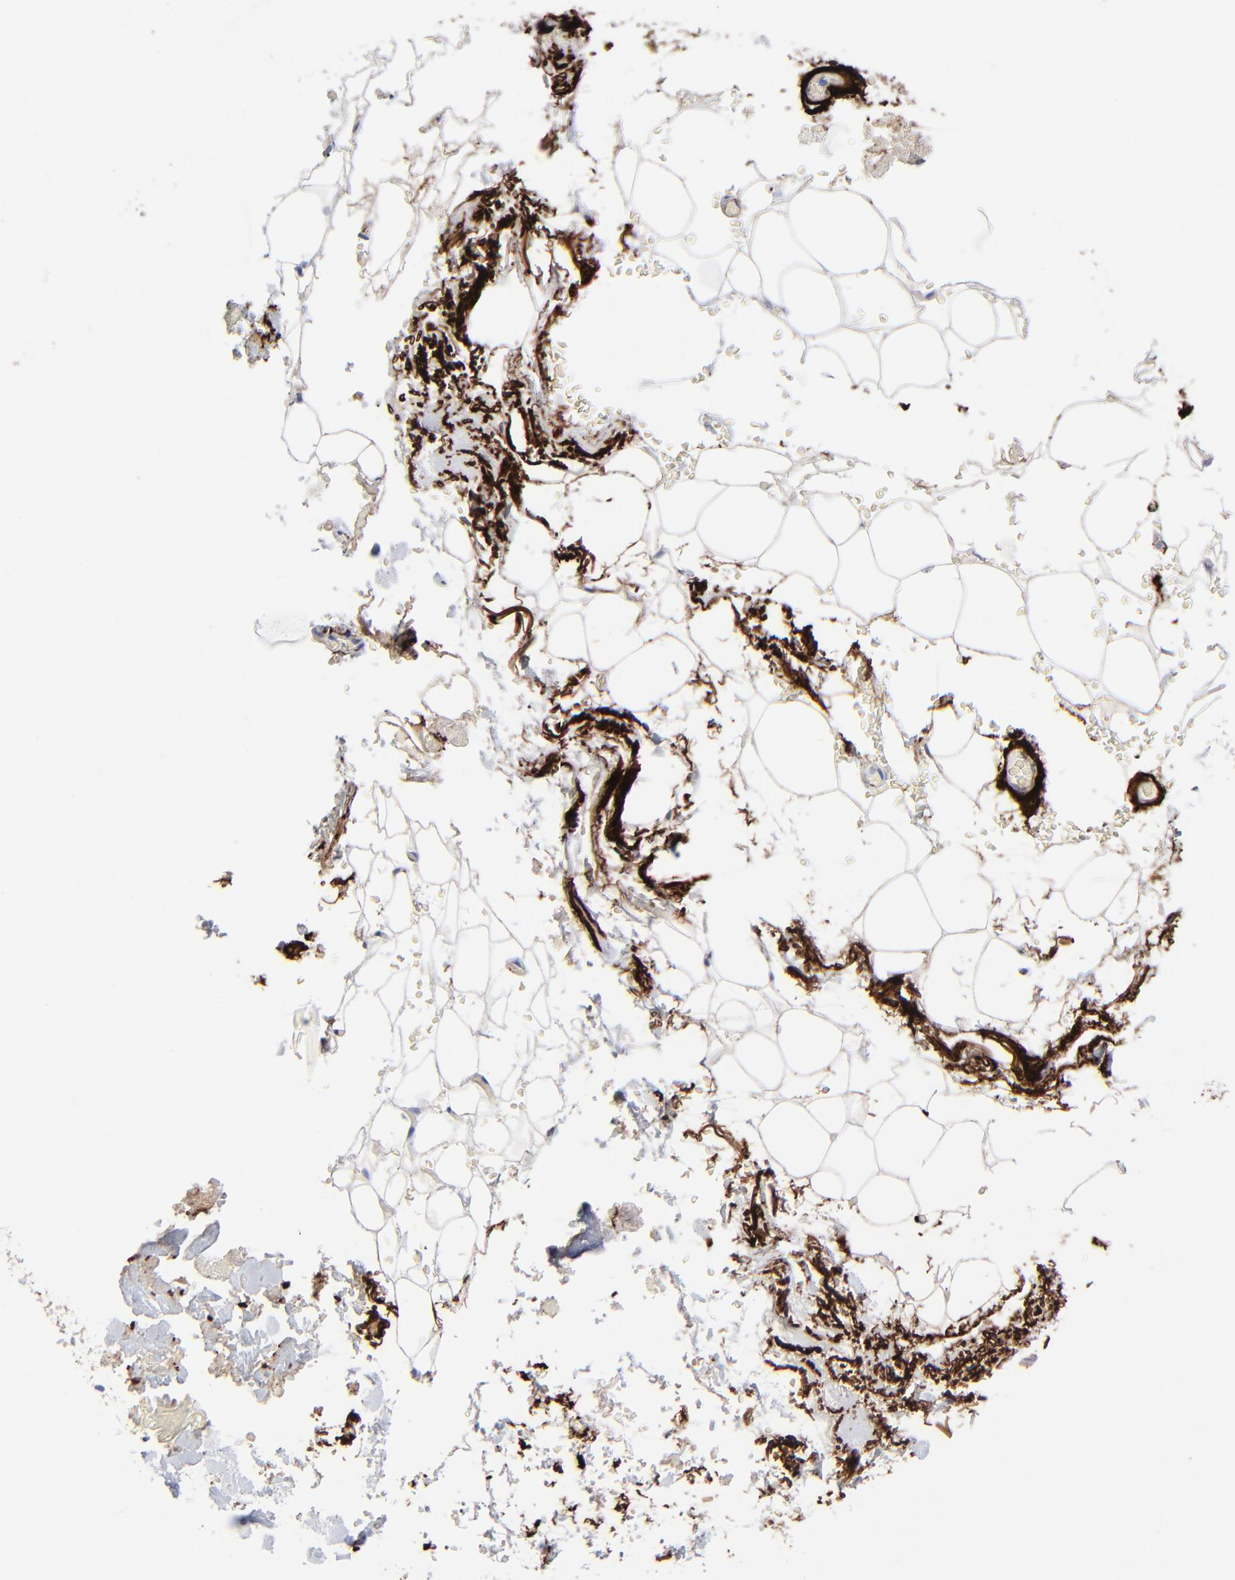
{"staining": {"intensity": "negative", "quantity": "none", "location": "none"}, "tissue": "breast", "cell_type": "Adipocytes", "image_type": "normal", "snomed": [{"axis": "morphology", "description": "Normal tissue, NOS"}, {"axis": "topography", "description": "Breast"}, {"axis": "topography", "description": "Soft tissue"}], "caption": "Human breast stained for a protein using IHC shows no expression in adipocytes.", "gene": "FBLN2", "patient": {"sex": "female", "age": 75}}